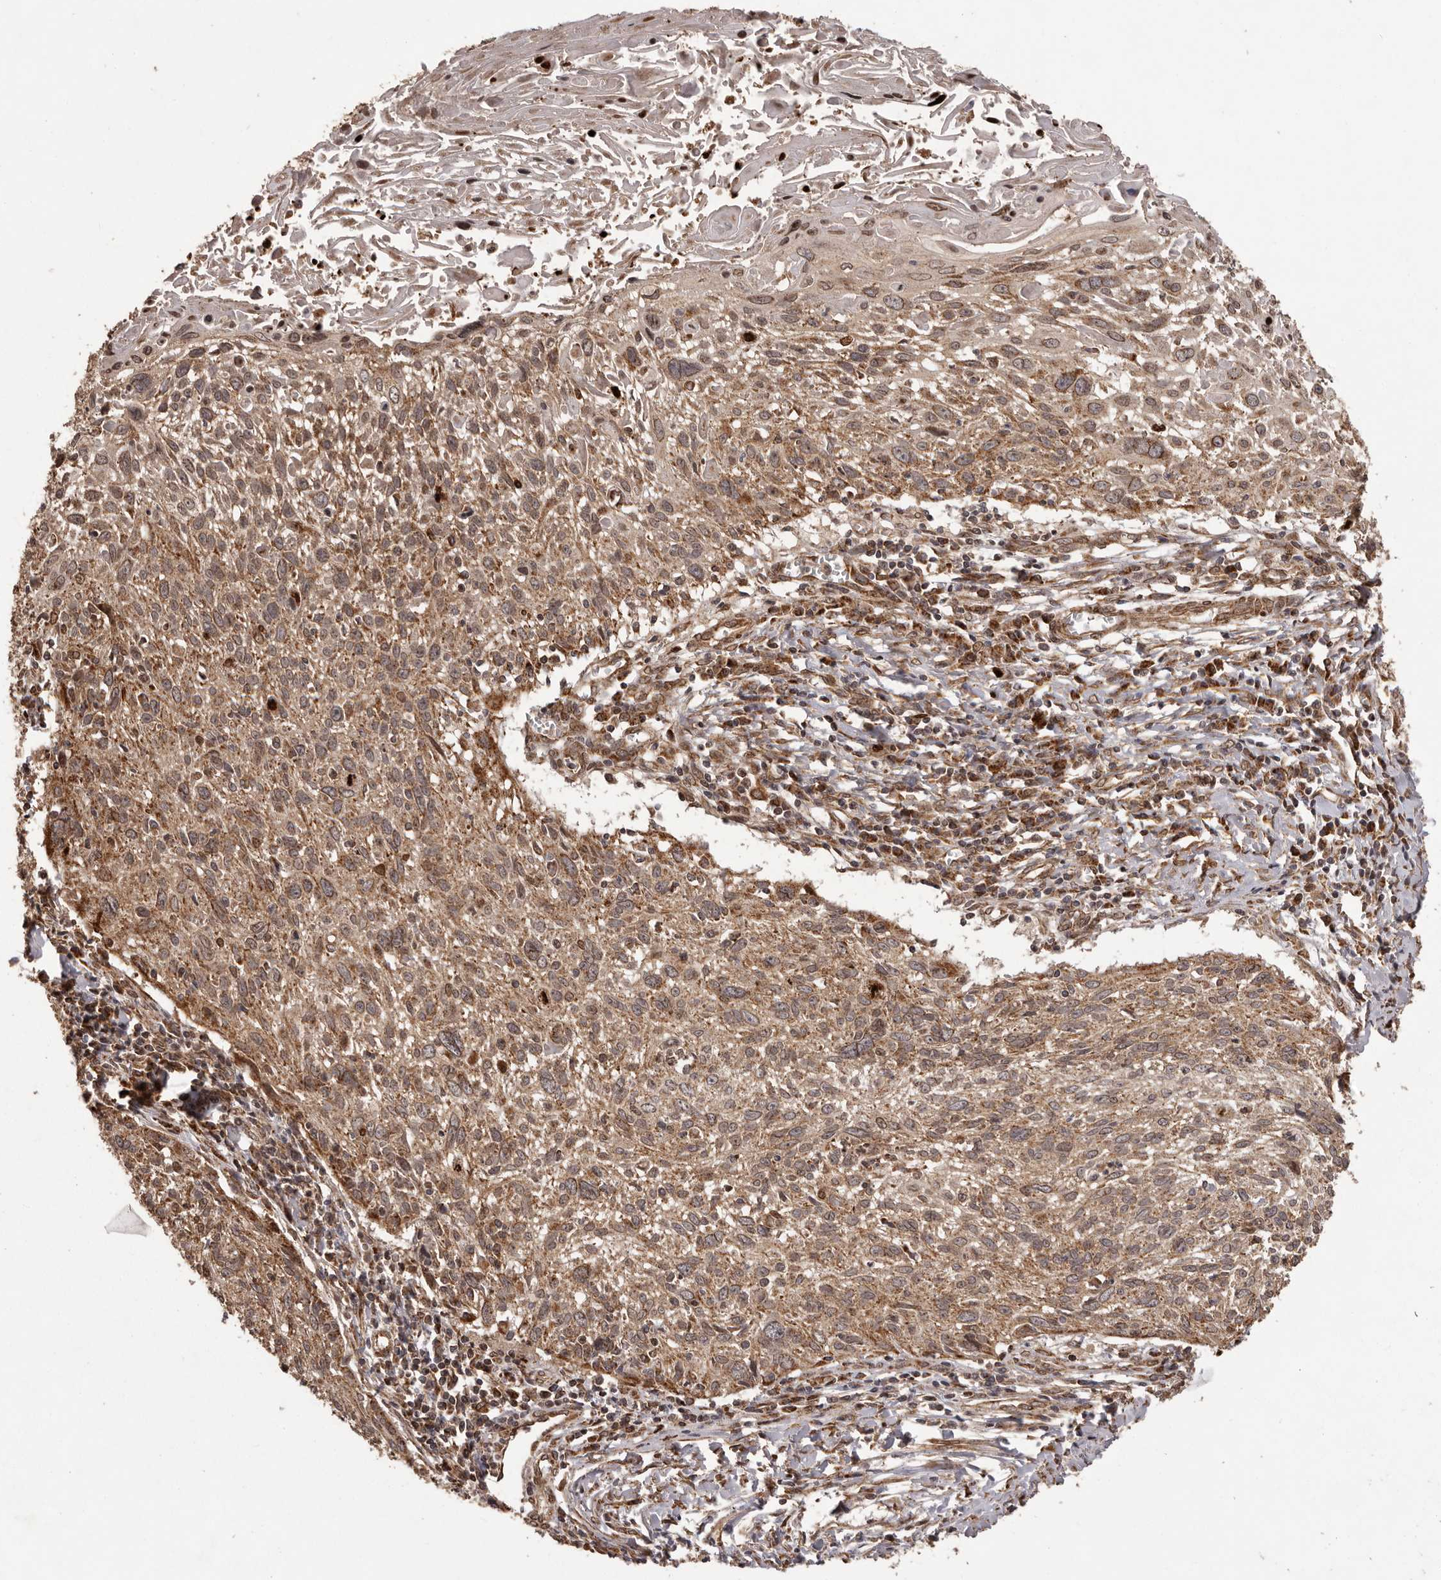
{"staining": {"intensity": "moderate", "quantity": ">75%", "location": "cytoplasmic/membranous"}, "tissue": "cervical cancer", "cell_type": "Tumor cells", "image_type": "cancer", "snomed": [{"axis": "morphology", "description": "Squamous cell carcinoma, NOS"}, {"axis": "topography", "description": "Cervix"}], "caption": "Protein staining shows moderate cytoplasmic/membranous positivity in about >75% of tumor cells in squamous cell carcinoma (cervical).", "gene": "CHRM2", "patient": {"sex": "female", "age": 51}}